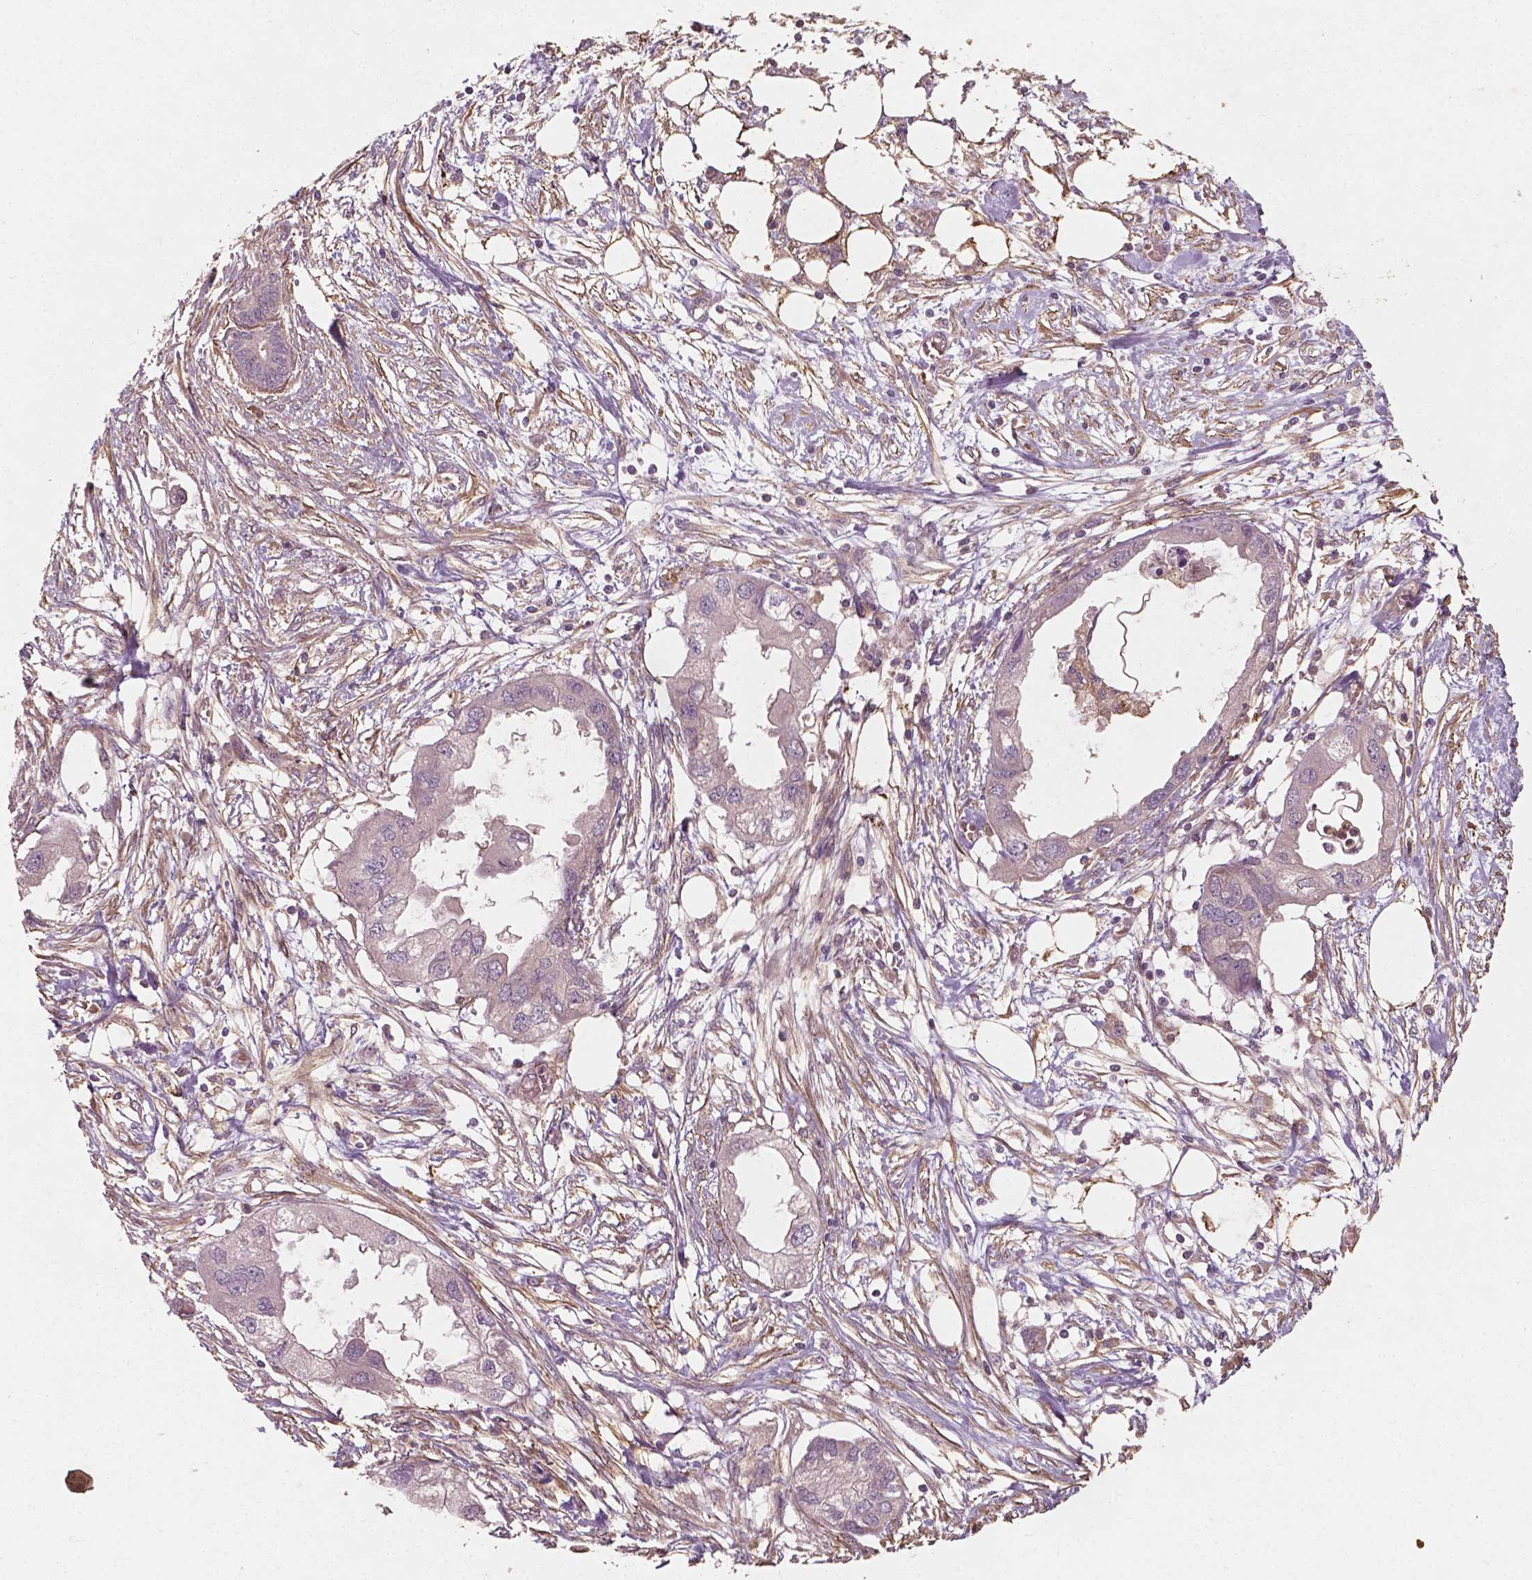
{"staining": {"intensity": "negative", "quantity": "none", "location": "none"}, "tissue": "endometrial cancer", "cell_type": "Tumor cells", "image_type": "cancer", "snomed": [{"axis": "morphology", "description": "Adenocarcinoma, NOS"}, {"axis": "morphology", "description": "Adenocarcinoma, metastatic, NOS"}, {"axis": "topography", "description": "Adipose tissue"}, {"axis": "topography", "description": "Endometrium"}], "caption": "DAB immunohistochemical staining of adenocarcinoma (endometrial) displays no significant positivity in tumor cells. The staining was performed using DAB to visualize the protein expression in brown, while the nuclei were stained in blue with hematoxylin (Magnification: 20x).", "gene": "CYFIP2", "patient": {"sex": "female", "age": 67}}